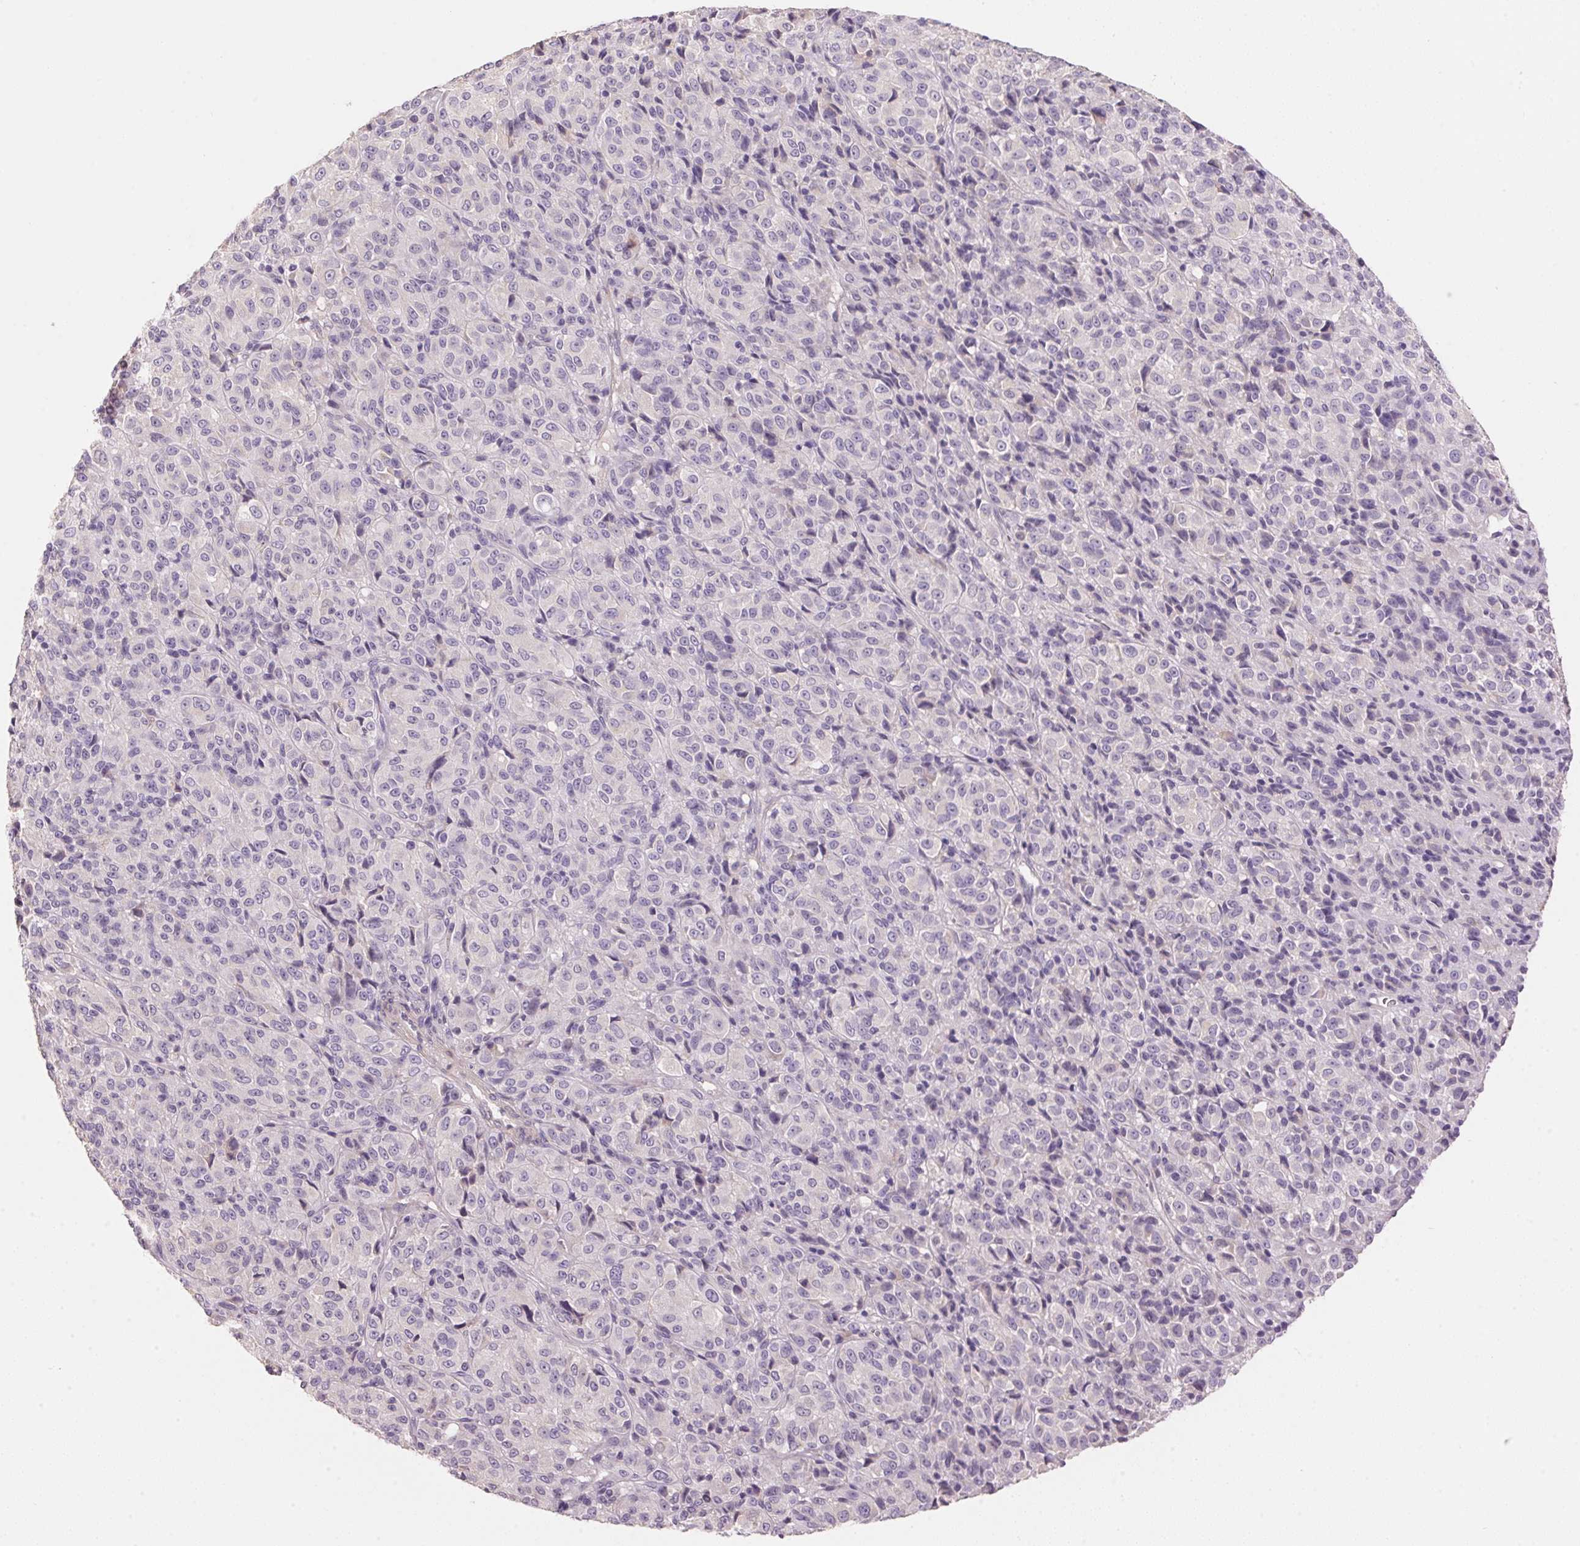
{"staining": {"intensity": "negative", "quantity": "none", "location": "none"}, "tissue": "melanoma", "cell_type": "Tumor cells", "image_type": "cancer", "snomed": [{"axis": "morphology", "description": "Malignant melanoma, Metastatic site"}, {"axis": "topography", "description": "Brain"}], "caption": "Tumor cells show no significant expression in melanoma. (Immunohistochemistry, brightfield microscopy, high magnification).", "gene": "LYZL6", "patient": {"sex": "female", "age": 56}}